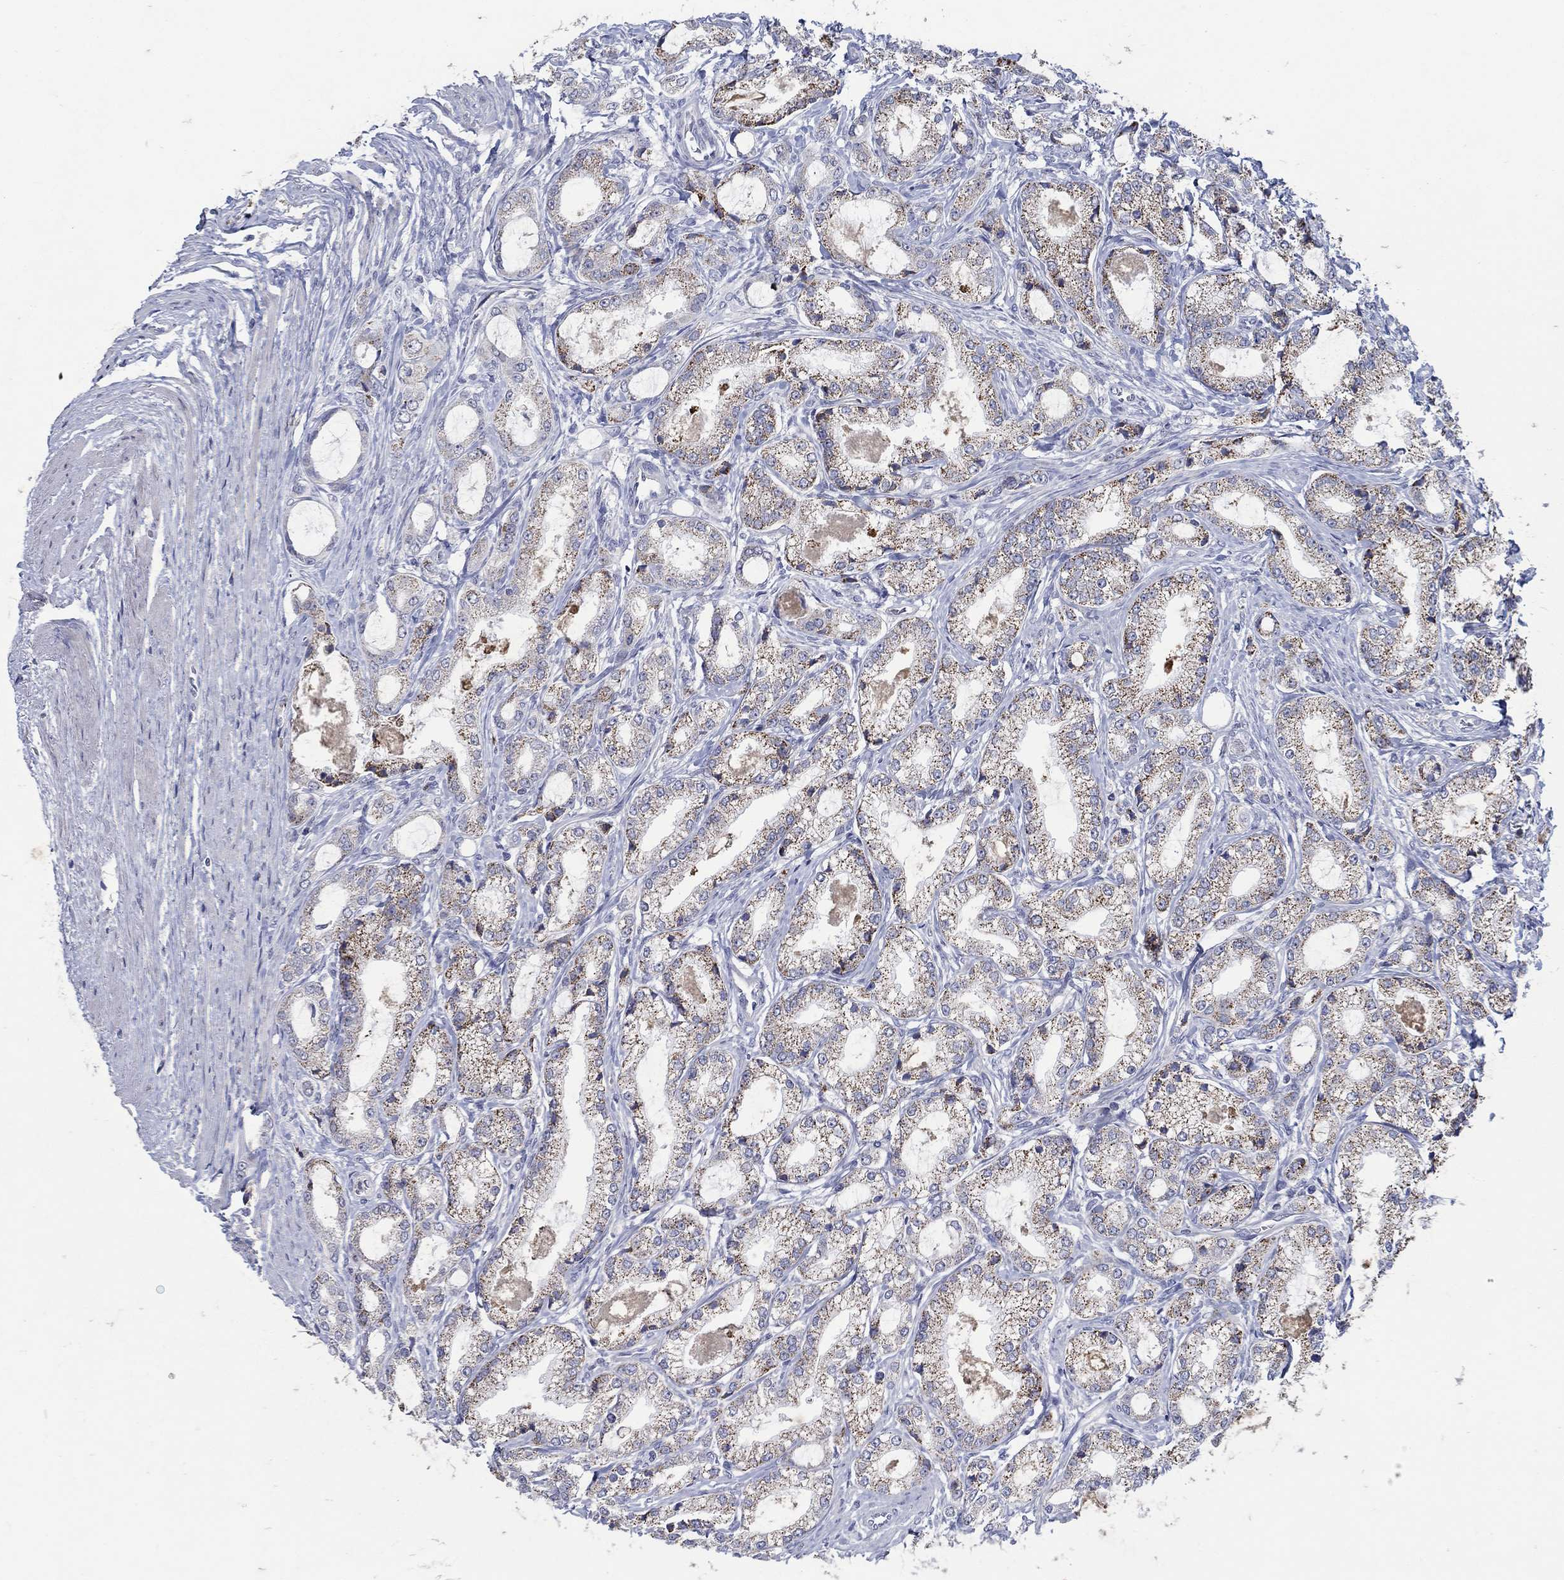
{"staining": {"intensity": "strong", "quantity": "25%-75%", "location": "cytoplasmic/membranous"}, "tissue": "prostate cancer", "cell_type": "Tumor cells", "image_type": "cancer", "snomed": [{"axis": "morphology", "description": "Adenocarcinoma, NOS"}, {"axis": "topography", "description": "Prostate and seminal vesicle, NOS"}, {"axis": "topography", "description": "Prostate"}], "caption": "This histopathology image demonstrates immunohistochemistry staining of prostate cancer, with high strong cytoplasmic/membranous staining in about 25%-75% of tumor cells.", "gene": "HMX2", "patient": {"sex": "male", "age": 62}}